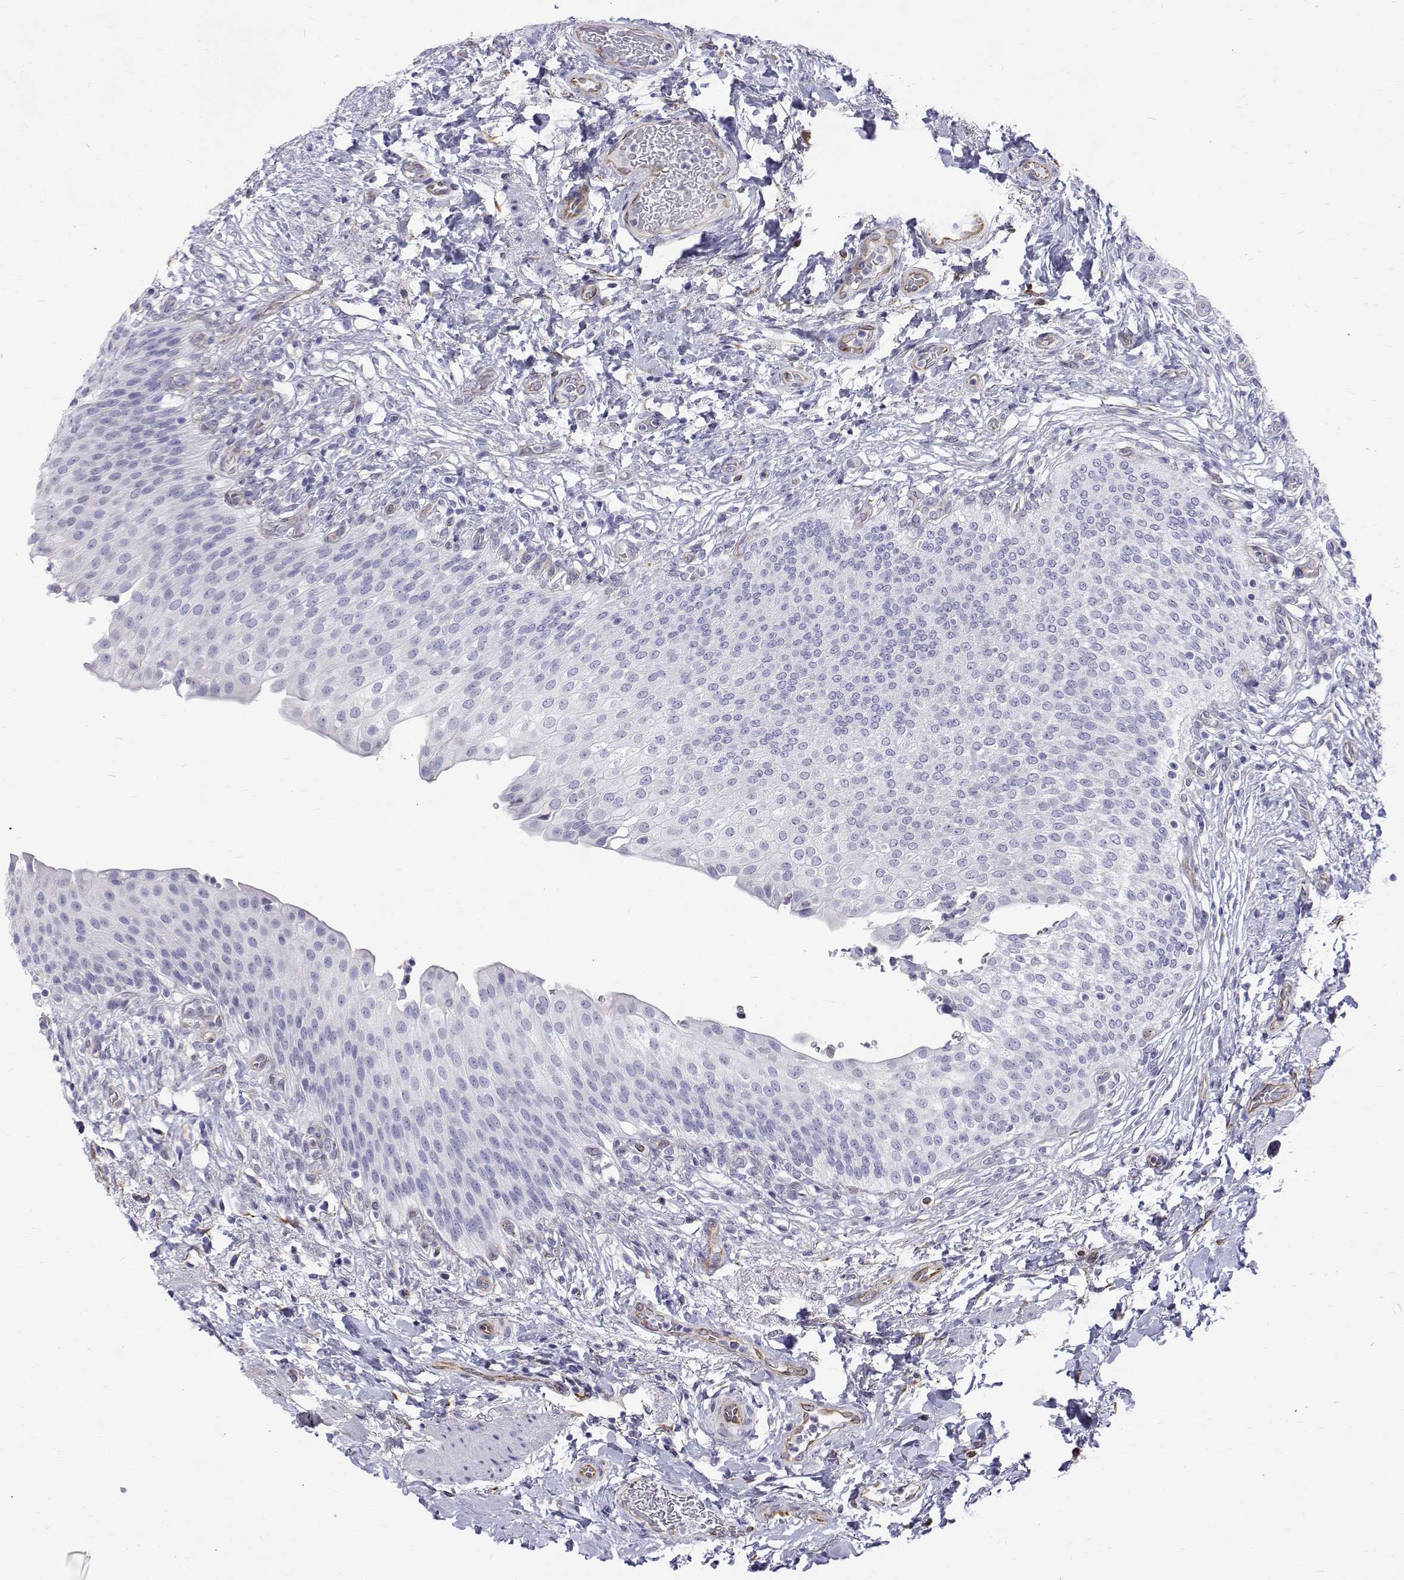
{"staining": {"intensity": "negative", "quantity": "none", "location": "none"}, "tissue": "urinary bladder", "cell_type": "Urothelial cells", "image_type": "normal", "snomed": [{"axis": "morphology", "description": "Normal tissue, NOS"}, {"axis": "topography", "description": "Urinary bladder"}, {"axis": "topography", "description": "Peripheral nerve tissue"}], "caption": "Urinary bladder stained for a protein using immunohistochemistry shows no staining urothelial cells.", "gene": "OPRPN", "patient": {"sex": "female", "age": 60}}